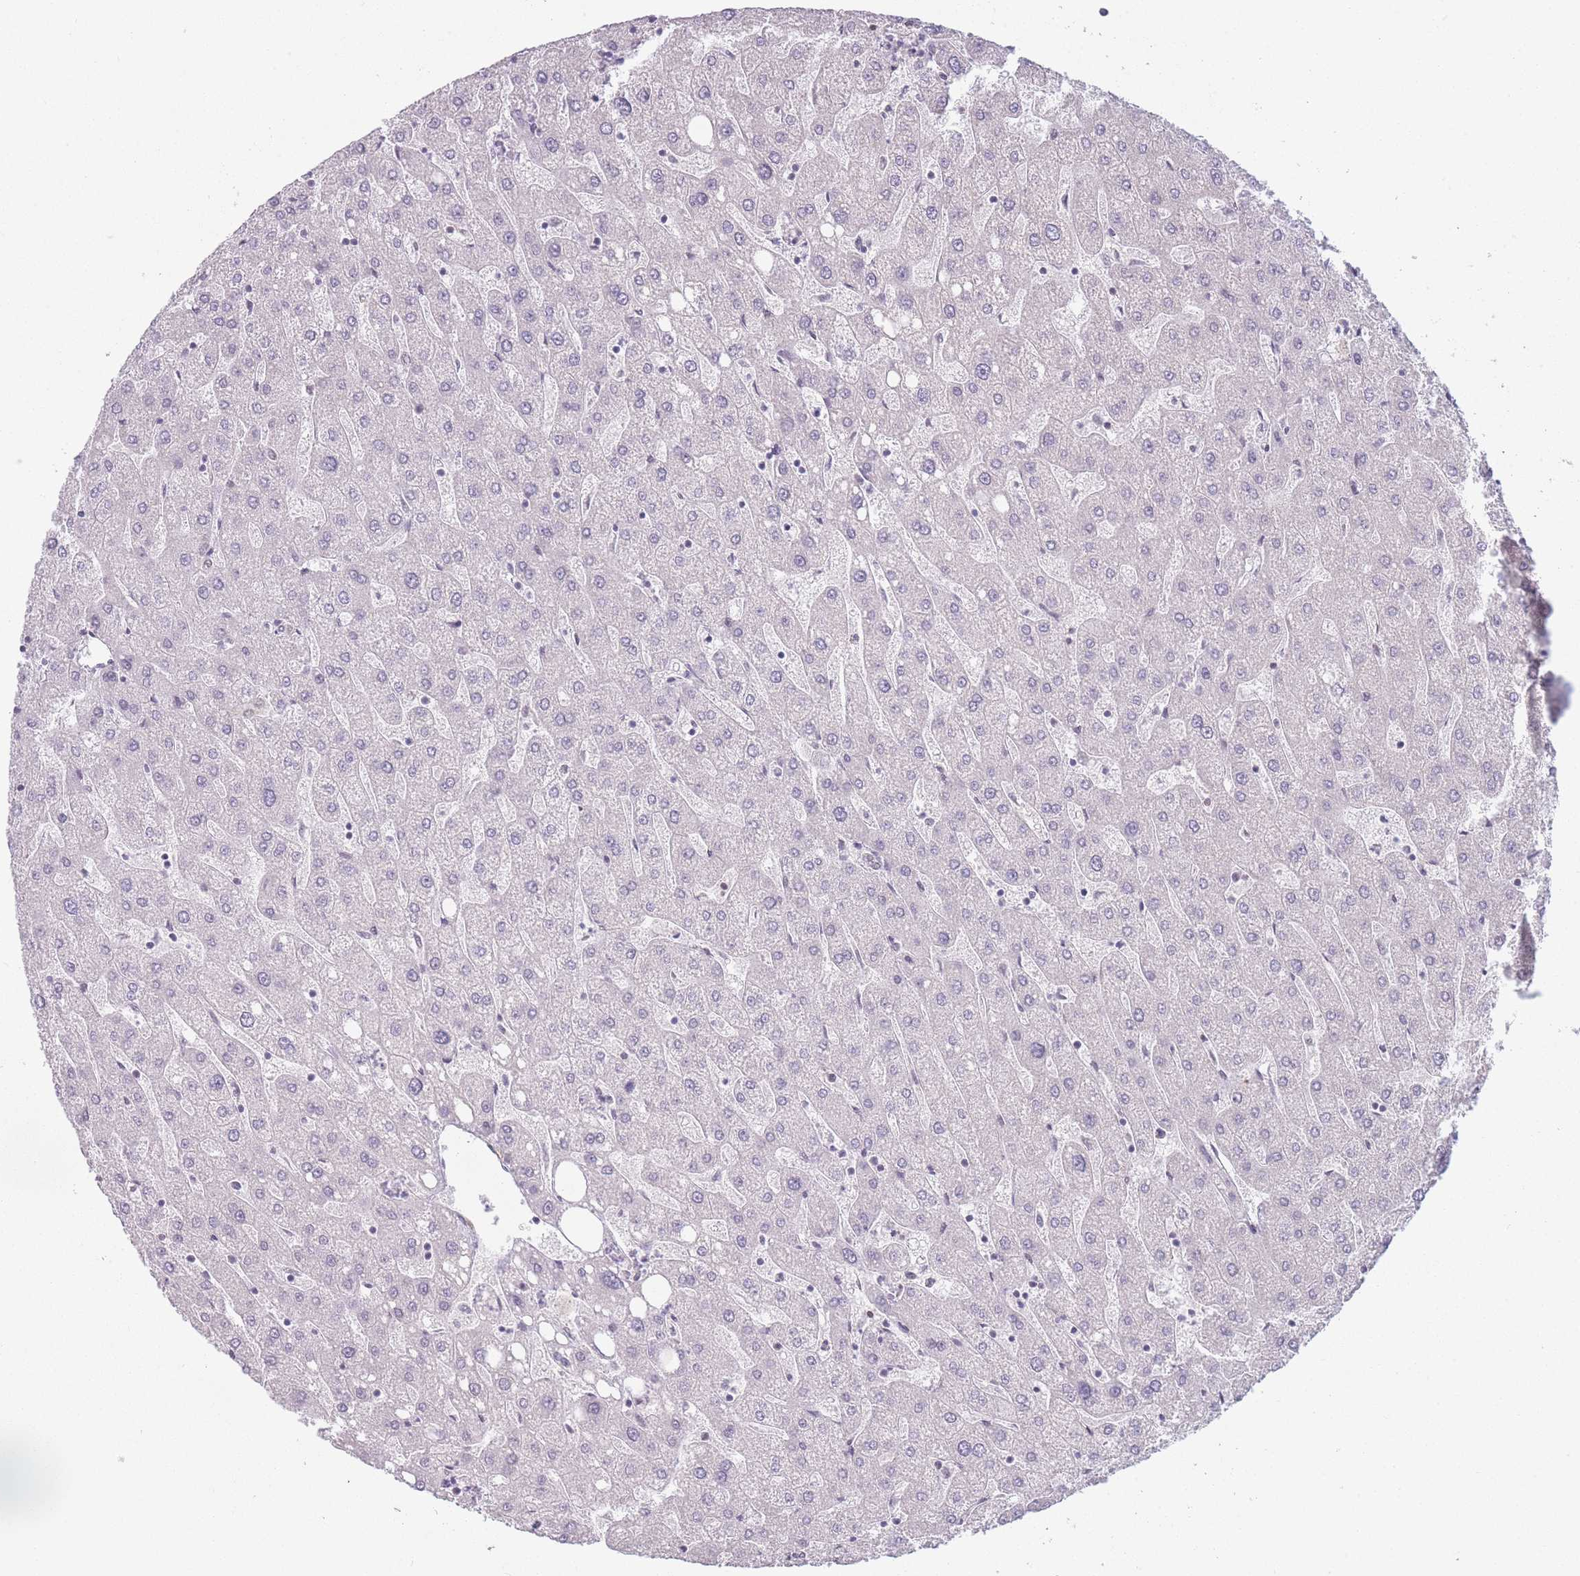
{"staining": {"intensity": "negative", "quantity": "none", "location": "none"}, "tissue": "liver", "cell_type": "Cholangiocytes", "image_type": "normal", "snomed": [{"axis": "morphology", "description": "Normal tissue, NOS"}, {"axis": "topography", "description": "Liver"}], "caption": "Immunohistochemistry (IHC) histopathology image of normal liver: liver stained with DAB shows no significant protein expression in cholangiocytes. (Stains: DAB (3,3'-diaminobenzidine) immunohistochemistry with hematoxylin counter stain, Microscopy: brightfield microscopy at high magnification).", "gene": "SIN3B", "patient": {"sex": "male", "age": 67}}